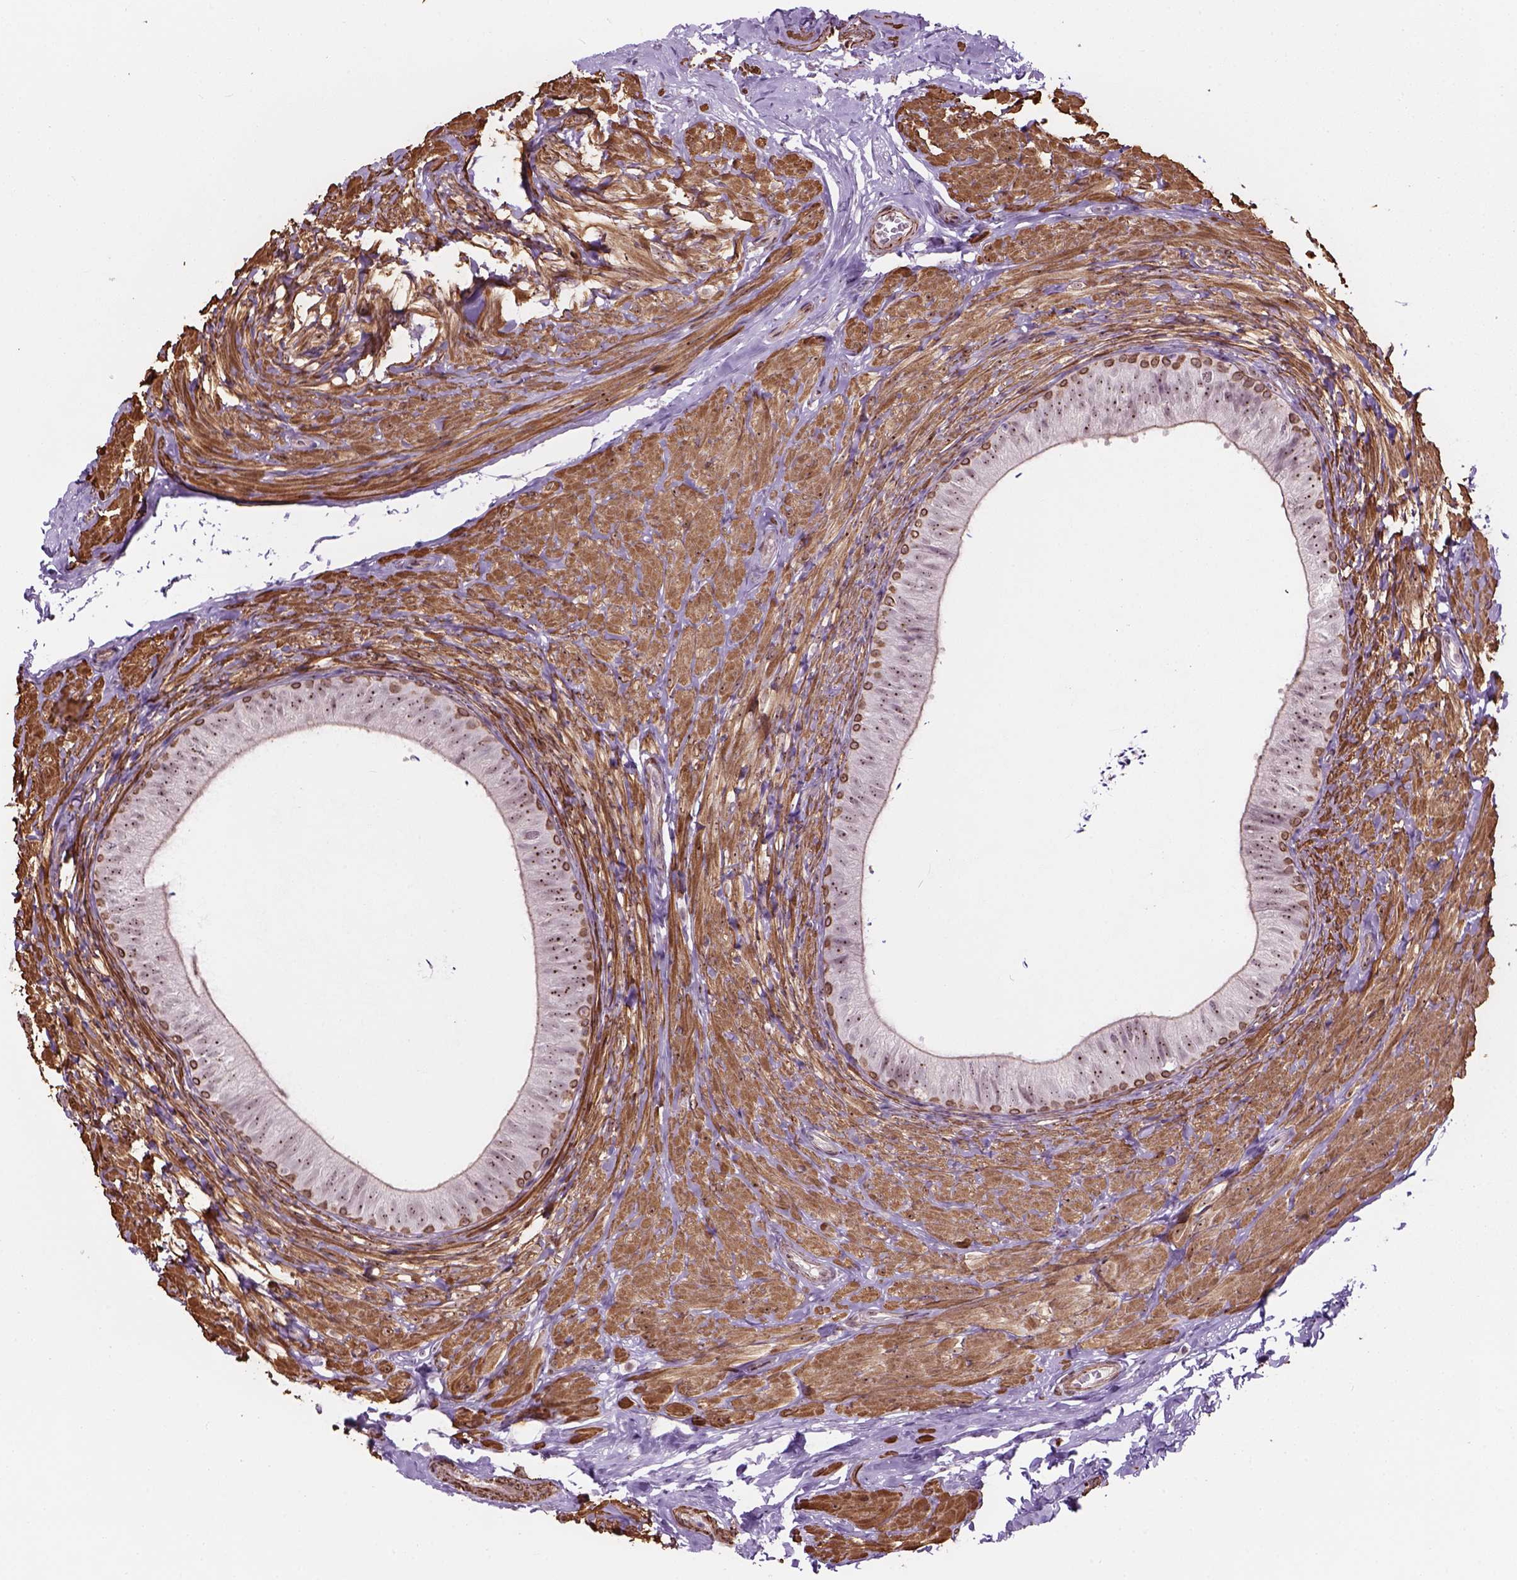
{"staining": {"intensity": "moderate", "quantity": "<25%", "location": "cytoplasmic/membranous,nuclear"}, "tissue": "epididymis", "cell_type": "Glandular cells", "image_type": "normal", "snomed": [{"axis": "morphology", "description": "Normal tissue, NOS"}, {"axis": "topography", "description": "Epididymis, spermatic cord, NOS"}, {"axis": "topography", "description": "Epididymis"}, {"axis": "topography", "description": "Peripheral nerve tissue"}], "caption": "Immunohistochemistry histopathology image of unremarkable epididymis: epididymis stained using immunohistochemistry (IHC) shows low levels of moderate protein expression localized specifically in the cytoplasmic/membranous,nuclear of glandular cells, appearing as a cytoplasmic/membranous,nuclear brown color.", "gene": "RRS1", "patient": {"sex": "male", "age": 29}}